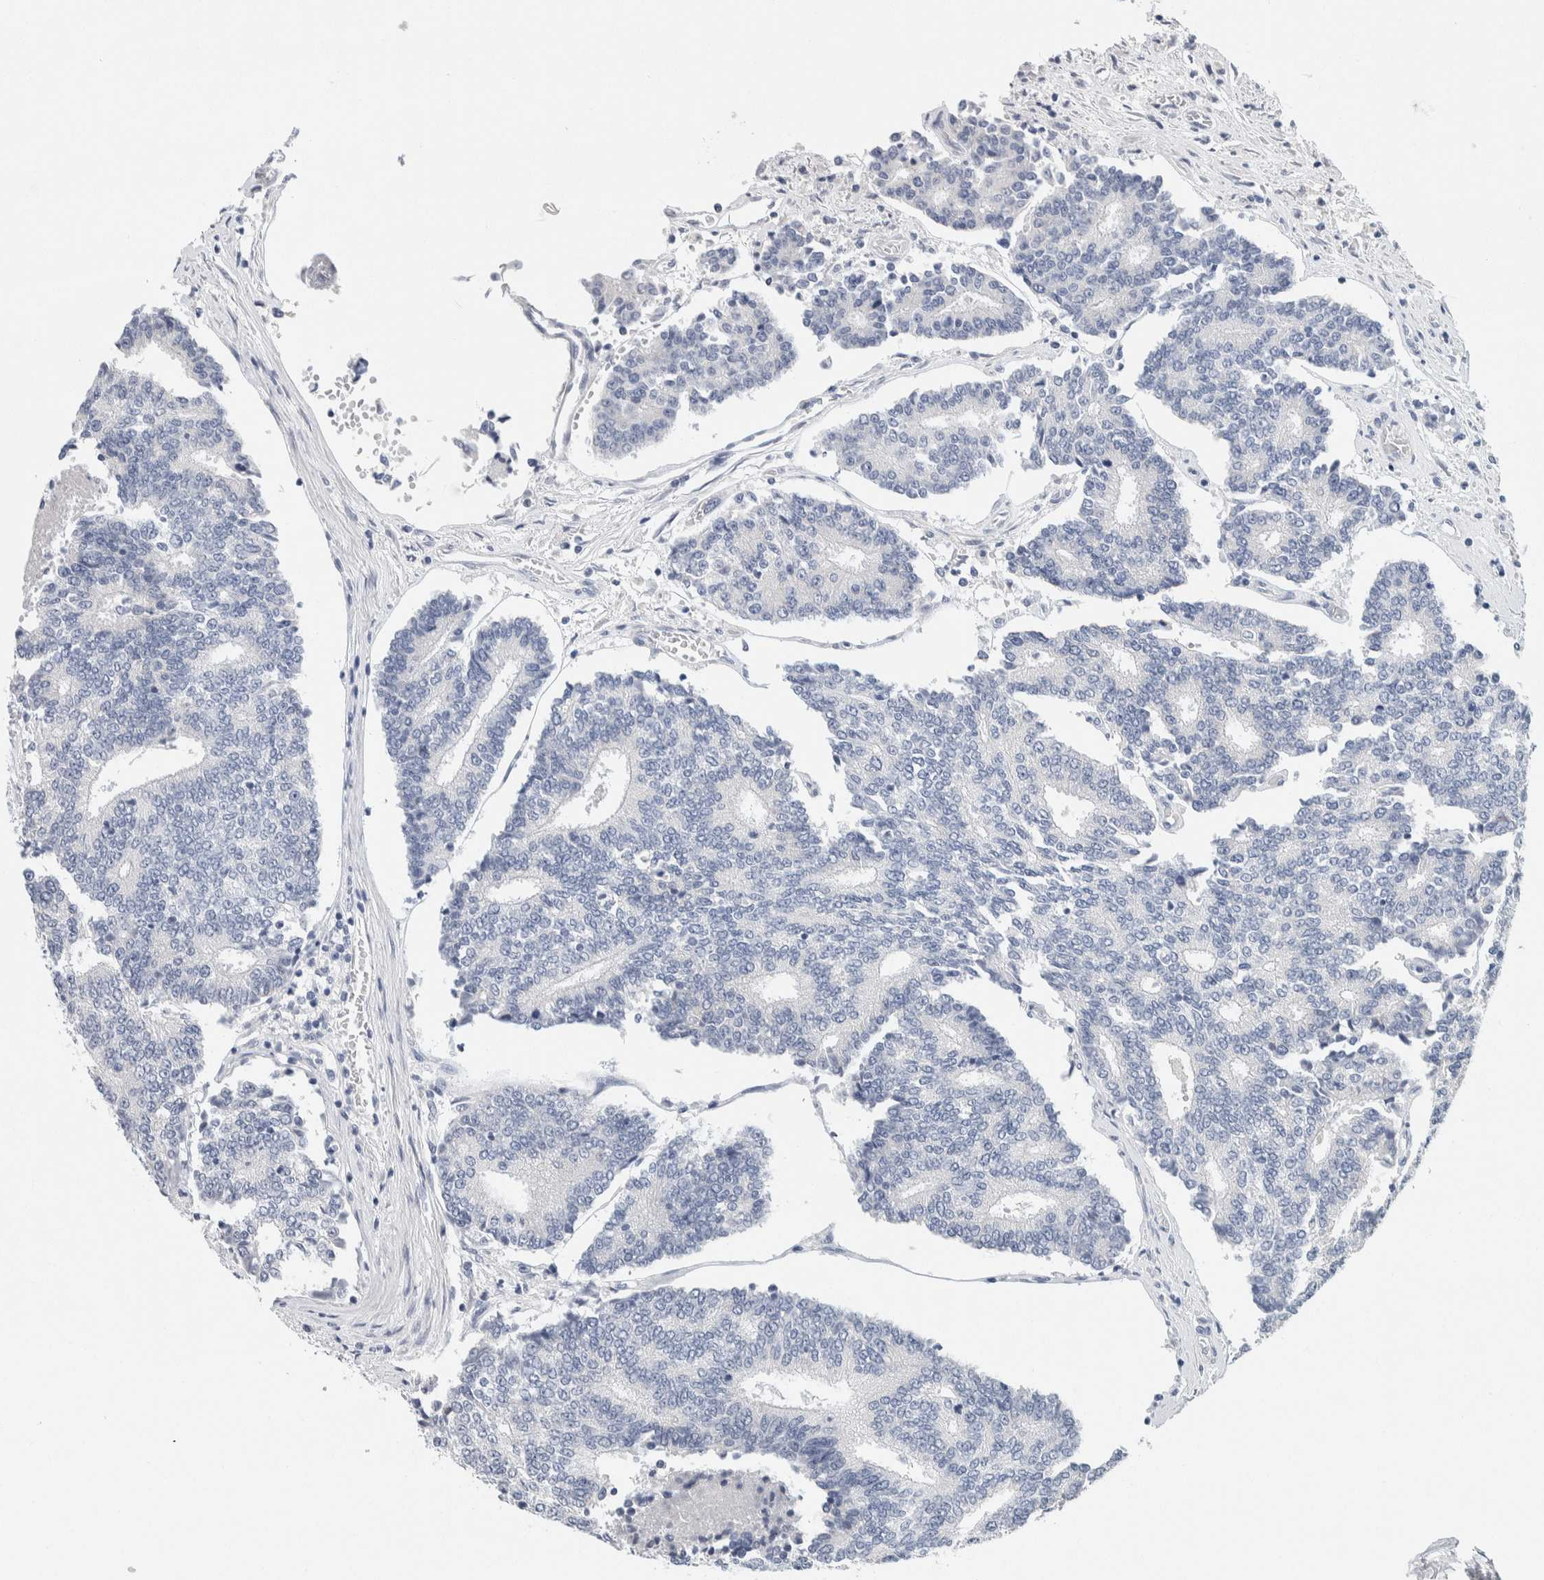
{"staining": {"intensity": "negative", "quantity": "none", "location": "none"}, "tissue": "prostate cancer", "cell_type": "Tumor cells", "image_type": "cancer", "snomed": [{"axis": "morphology", "description": "Normal tissue, NOS"}, {"axis": "morphology", "description": "Adenocarcinoma, High grade"}, {"axis": "topography", "description": "Prostate"}, {"axis": "topography", "description": "Seminal veicle"}], "caption": "The micrograph demonstrates no staining of tumor cells in adenocarcinoma (high-grade) (prostate). (DAB immunohistochemistry (IHC), high magnification).", "gene": "SCN2A", "patient": {"sex": "male", "age": 55}}